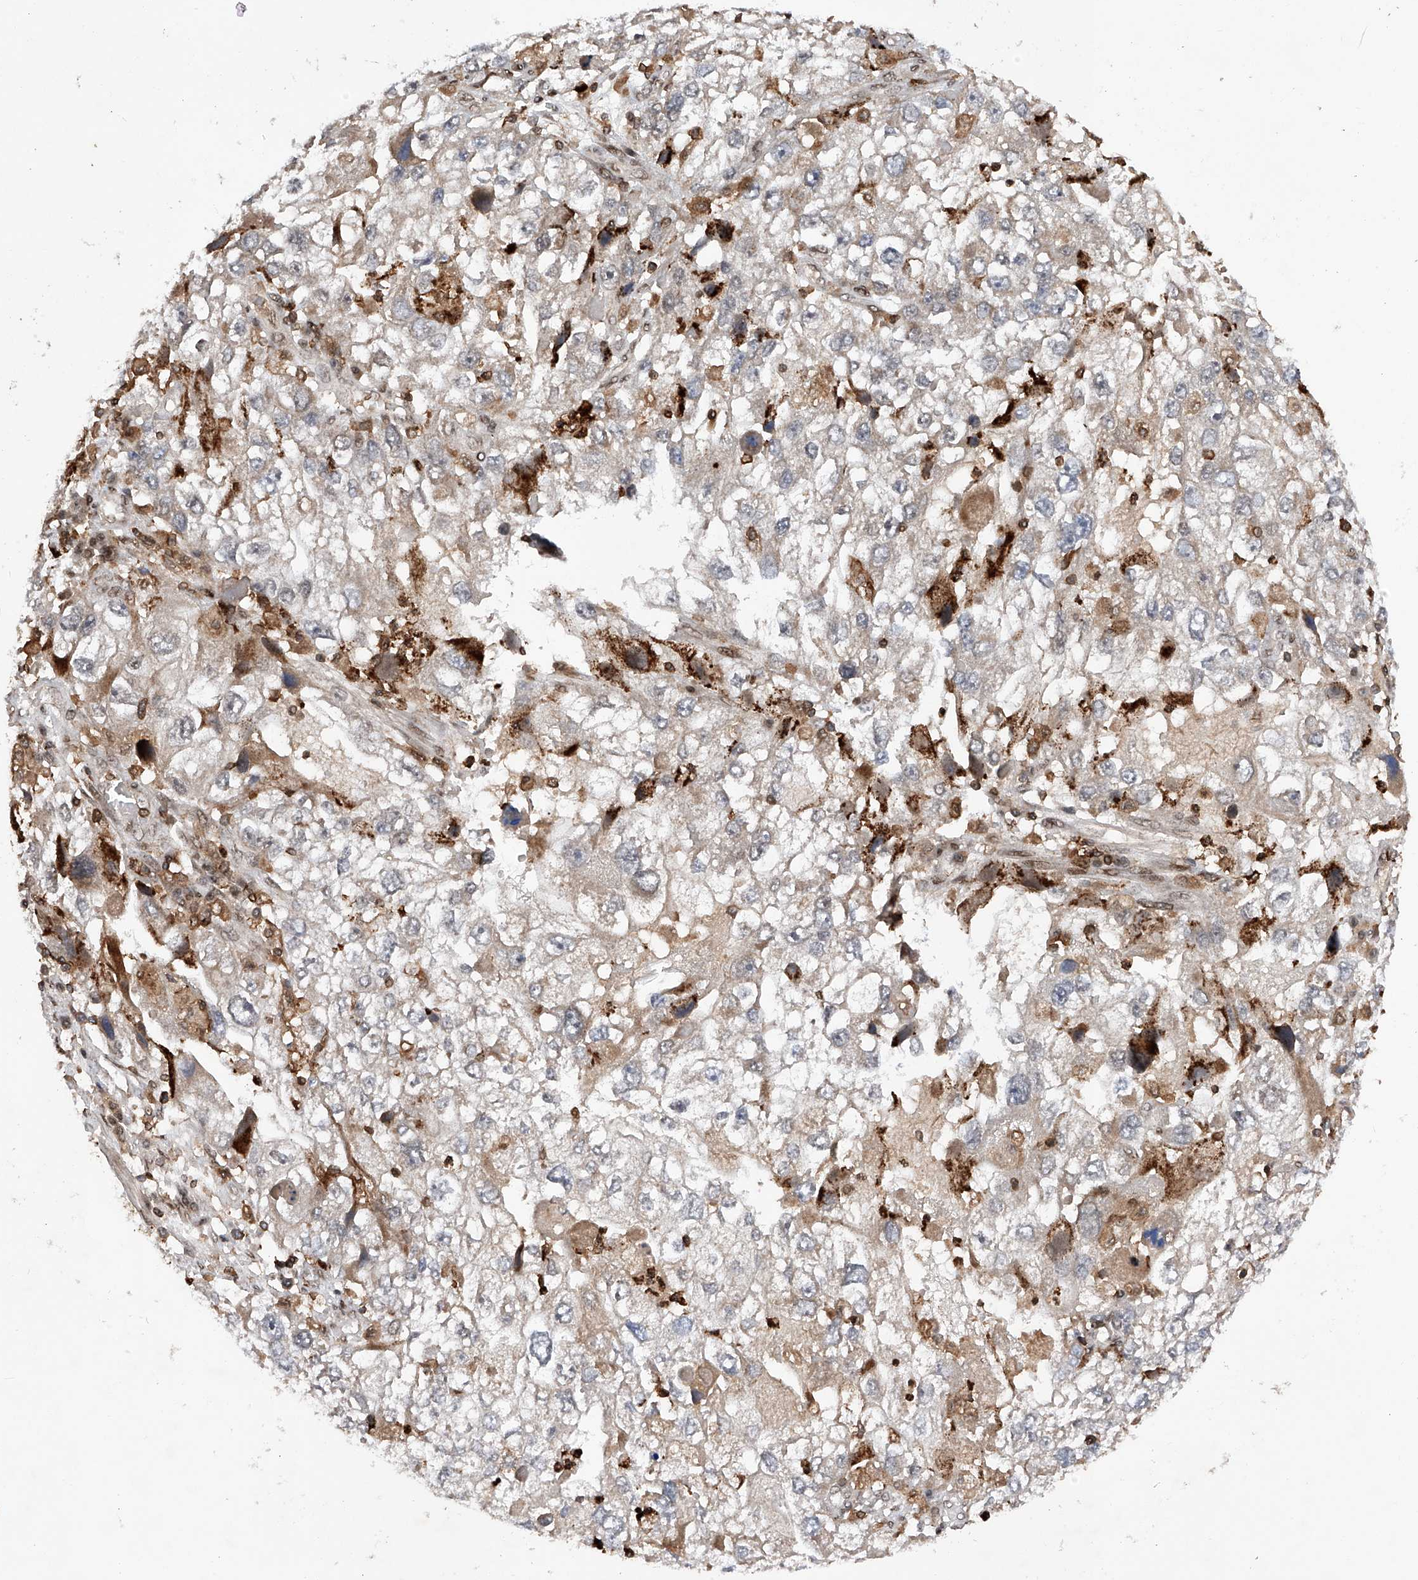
{"staining": {"intensity": "negative", "quantity": "none", "location": "none"}, "tissue": "endometrial cancer", "cell_type": "Tumor cells", "image_type": "cancer", "snomed": [{"axis": "morphology", "description": "Adenocarcinoma, NOS"}, {"axis": "topography", "description": "Endometrium"}], "caption": "An image of human adenocarcinoma (endometrial) is negative for staining in tumor cells.", "gene": "ZNF280D", "patient": {"sex": "female", "age": 49}}